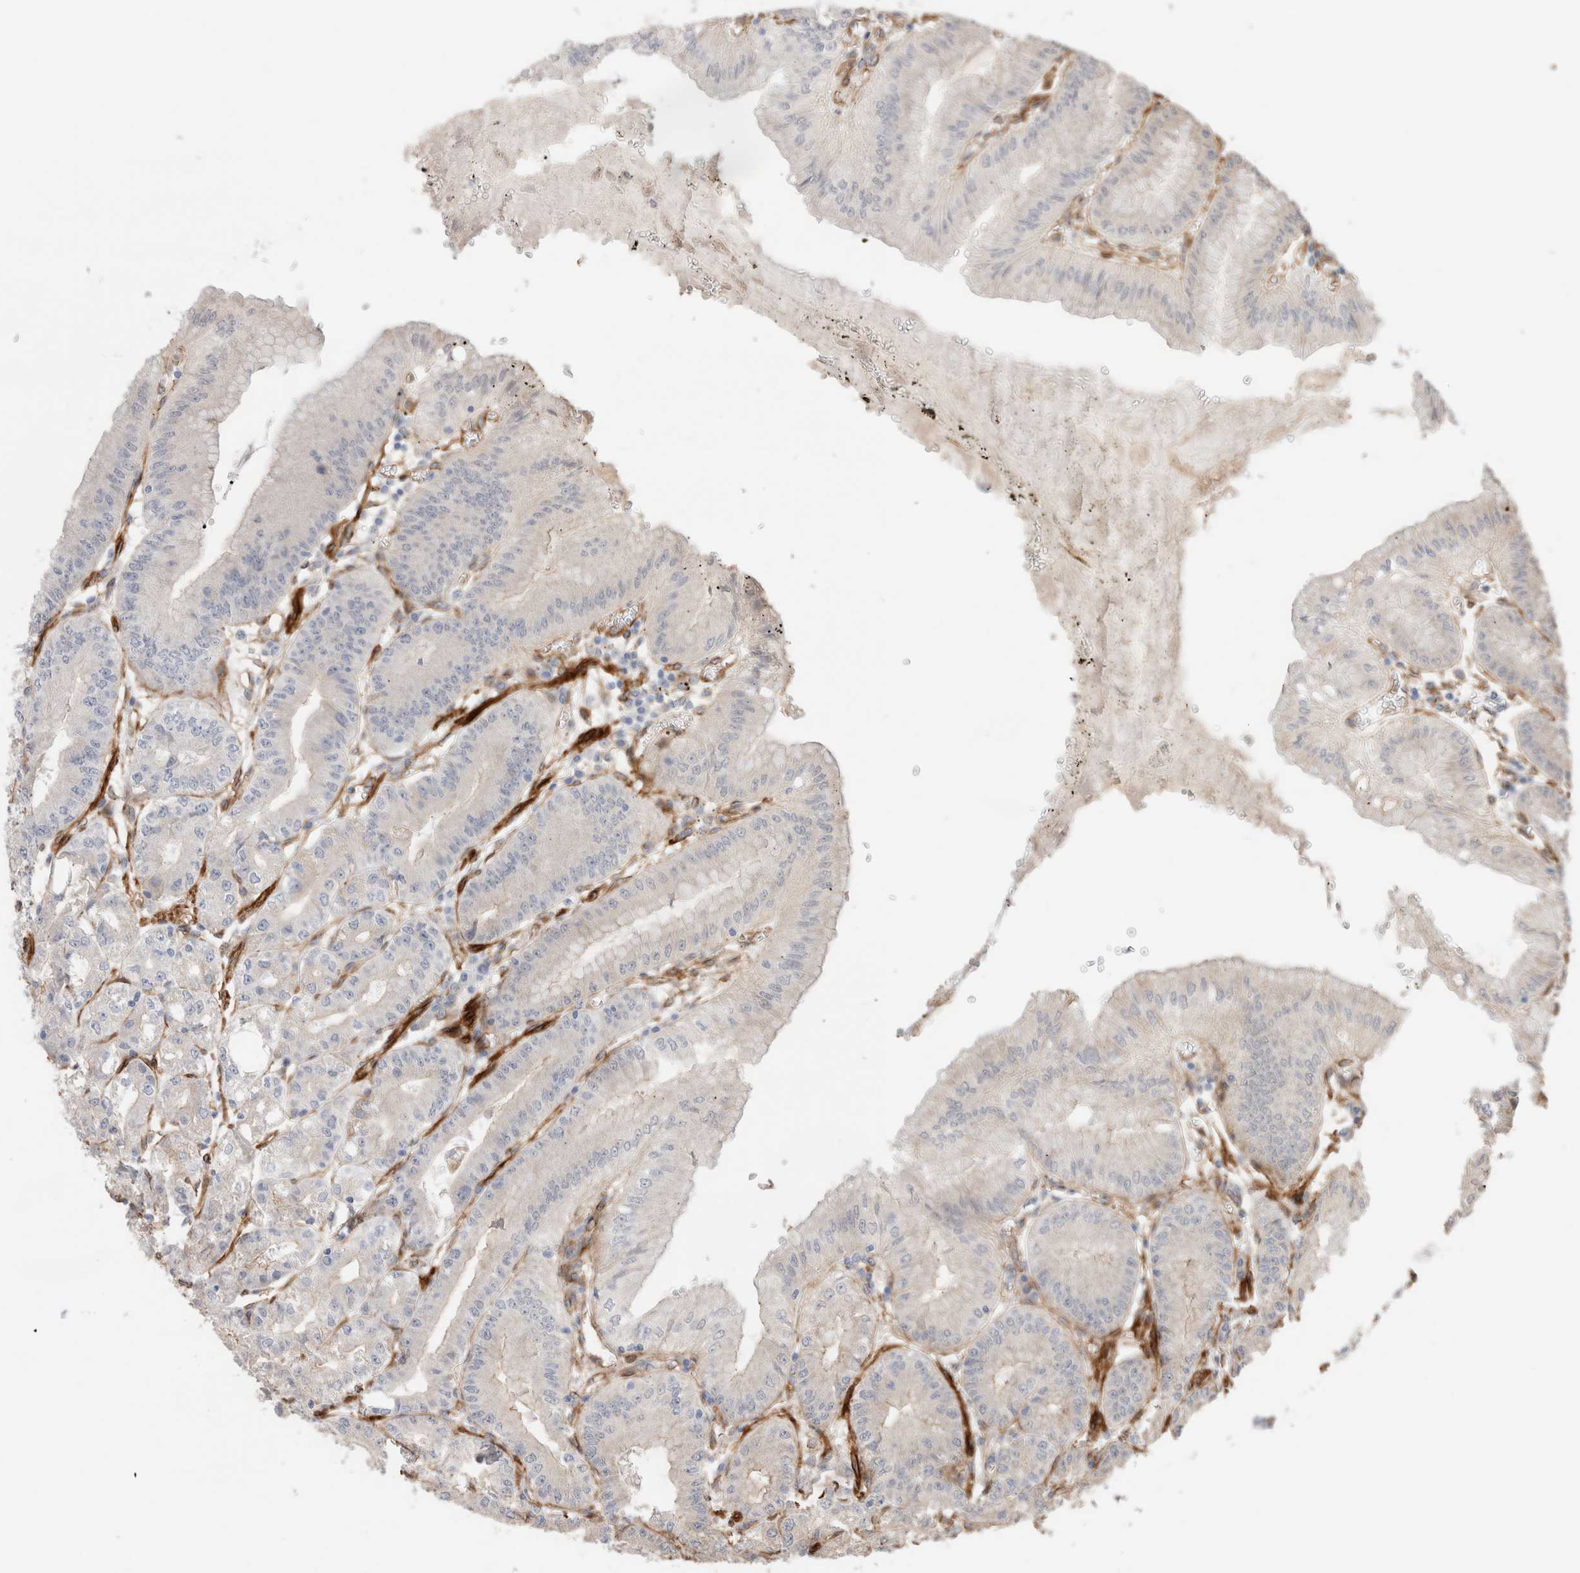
{"staining": {"intensity": "weak", "quantity": "25%-75%", "location": "cytoplasmic/membranous"}, "tissue": "stomach", "cell_type": "Glandular cells", "image_type": "normal", "snomed": [{"axis": "morphology", "description": "Normal tissue, NOS"}, {"axis": "topography", "description": "Stomach, lower"}], "caption": "About 25%-75% of glandular cells in unremarkable stomach display weak cytoplasmic/membranous protein expression as visualized by brown immunohistochemical staining.", "gene": "RAB32", "patient": {"sex": "male", "age": 71}}